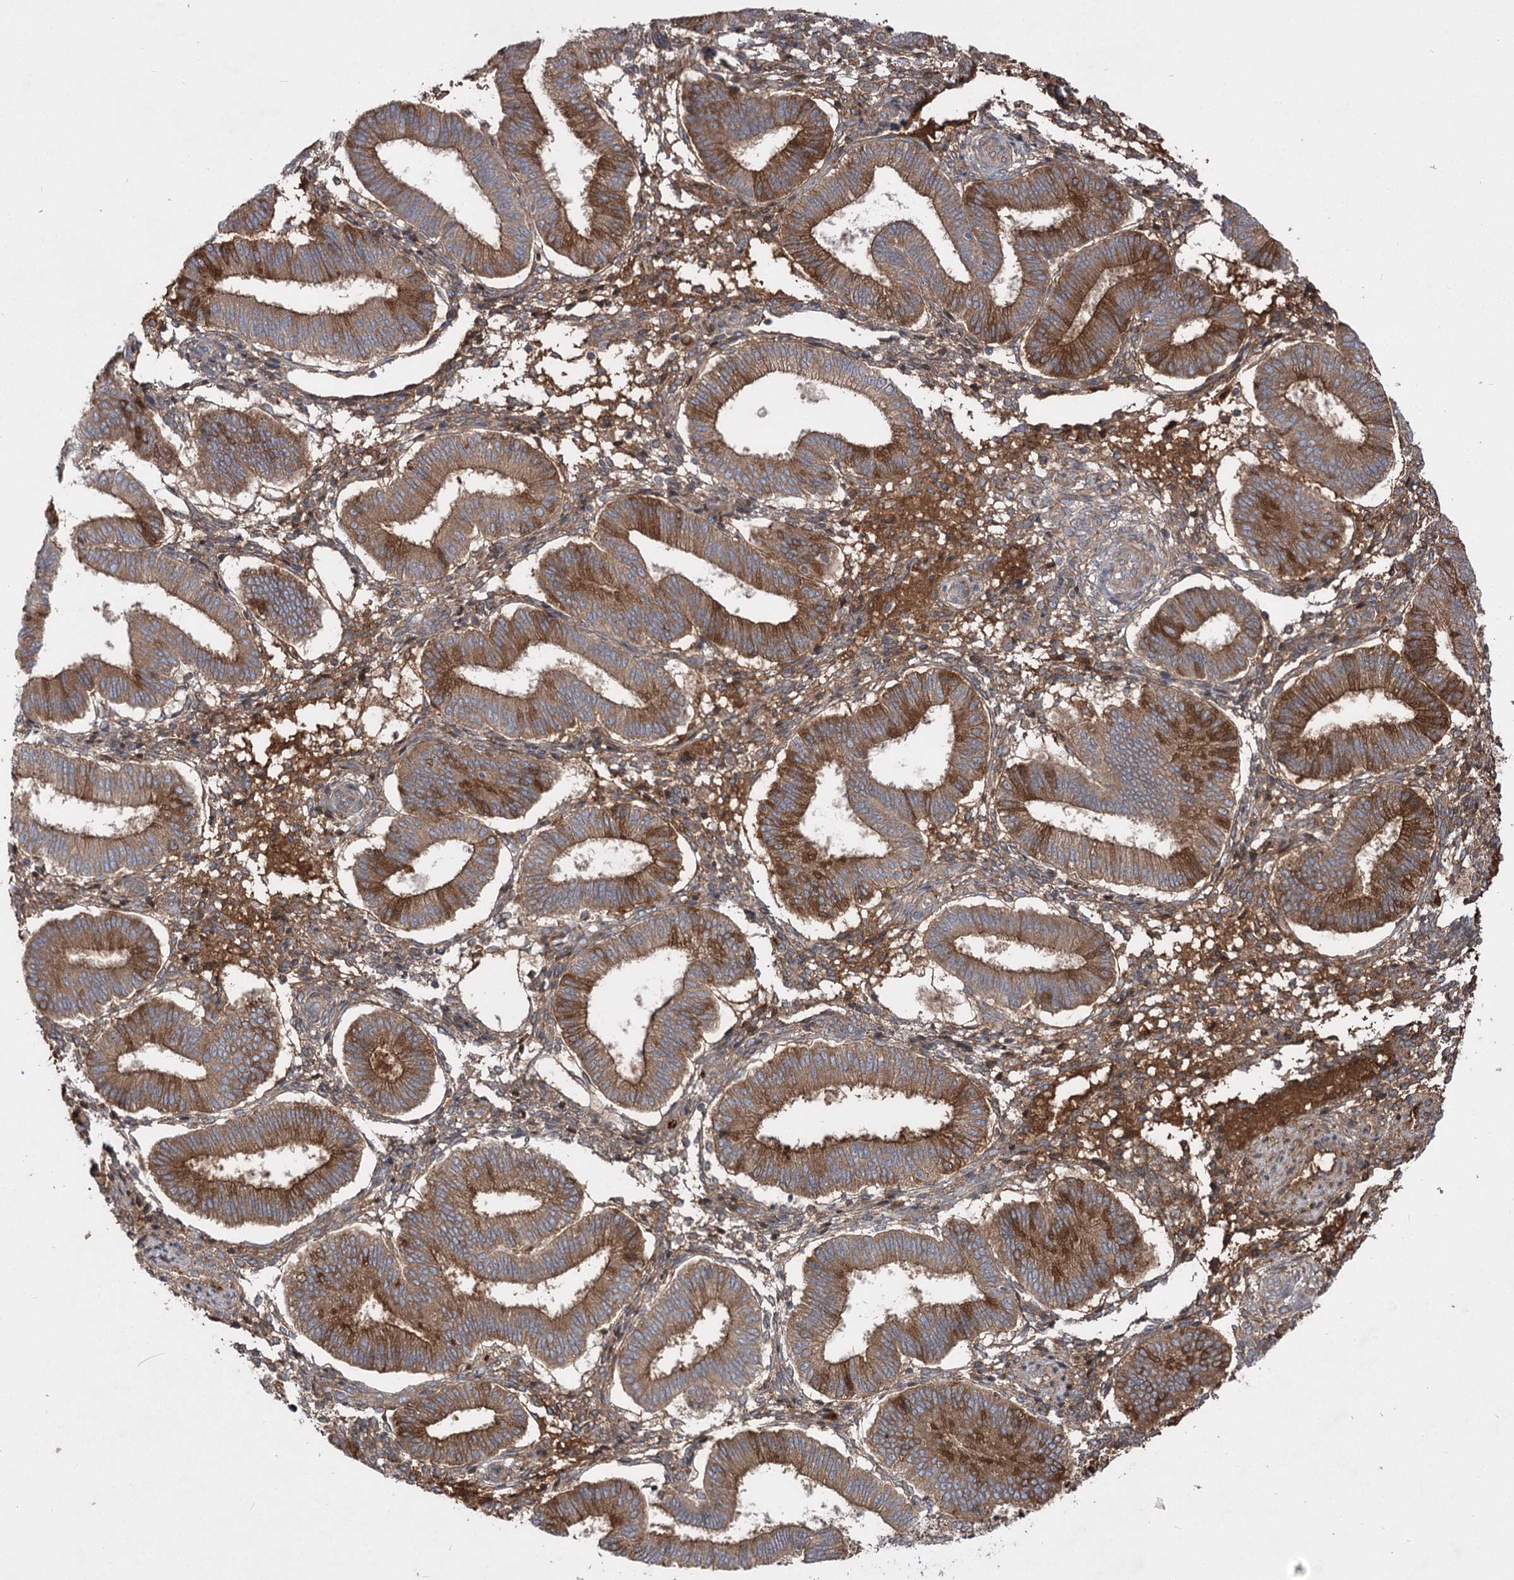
{"staining": {"intensity": "moderate", "quantity": ">75%", "location": "cytoplasmic/membranous"}, "tissue": "endometrium", "cell_type": "Cells in endometrial stroma", "image_type": "normal", "snomed": [{"axis": "morphology", "description": "Normal tissue, NOS"}, {"axis": "topography", "description": "Endometrium"}], "caption": "High-power microscopy captured an immunohistochemistry image of benign endometrium, revealing moderate cytoplasmic/membranous staining in about >75% of cells in endometrial stroma. The staining was performed using DAB (3,3'-diaminobenzidine), with brown indicating positive protein expression. Nuclei are stained blue with hematoxylin.", "gene": "PLEKHA5", "patient": {"sex": "female", "age": 39}}